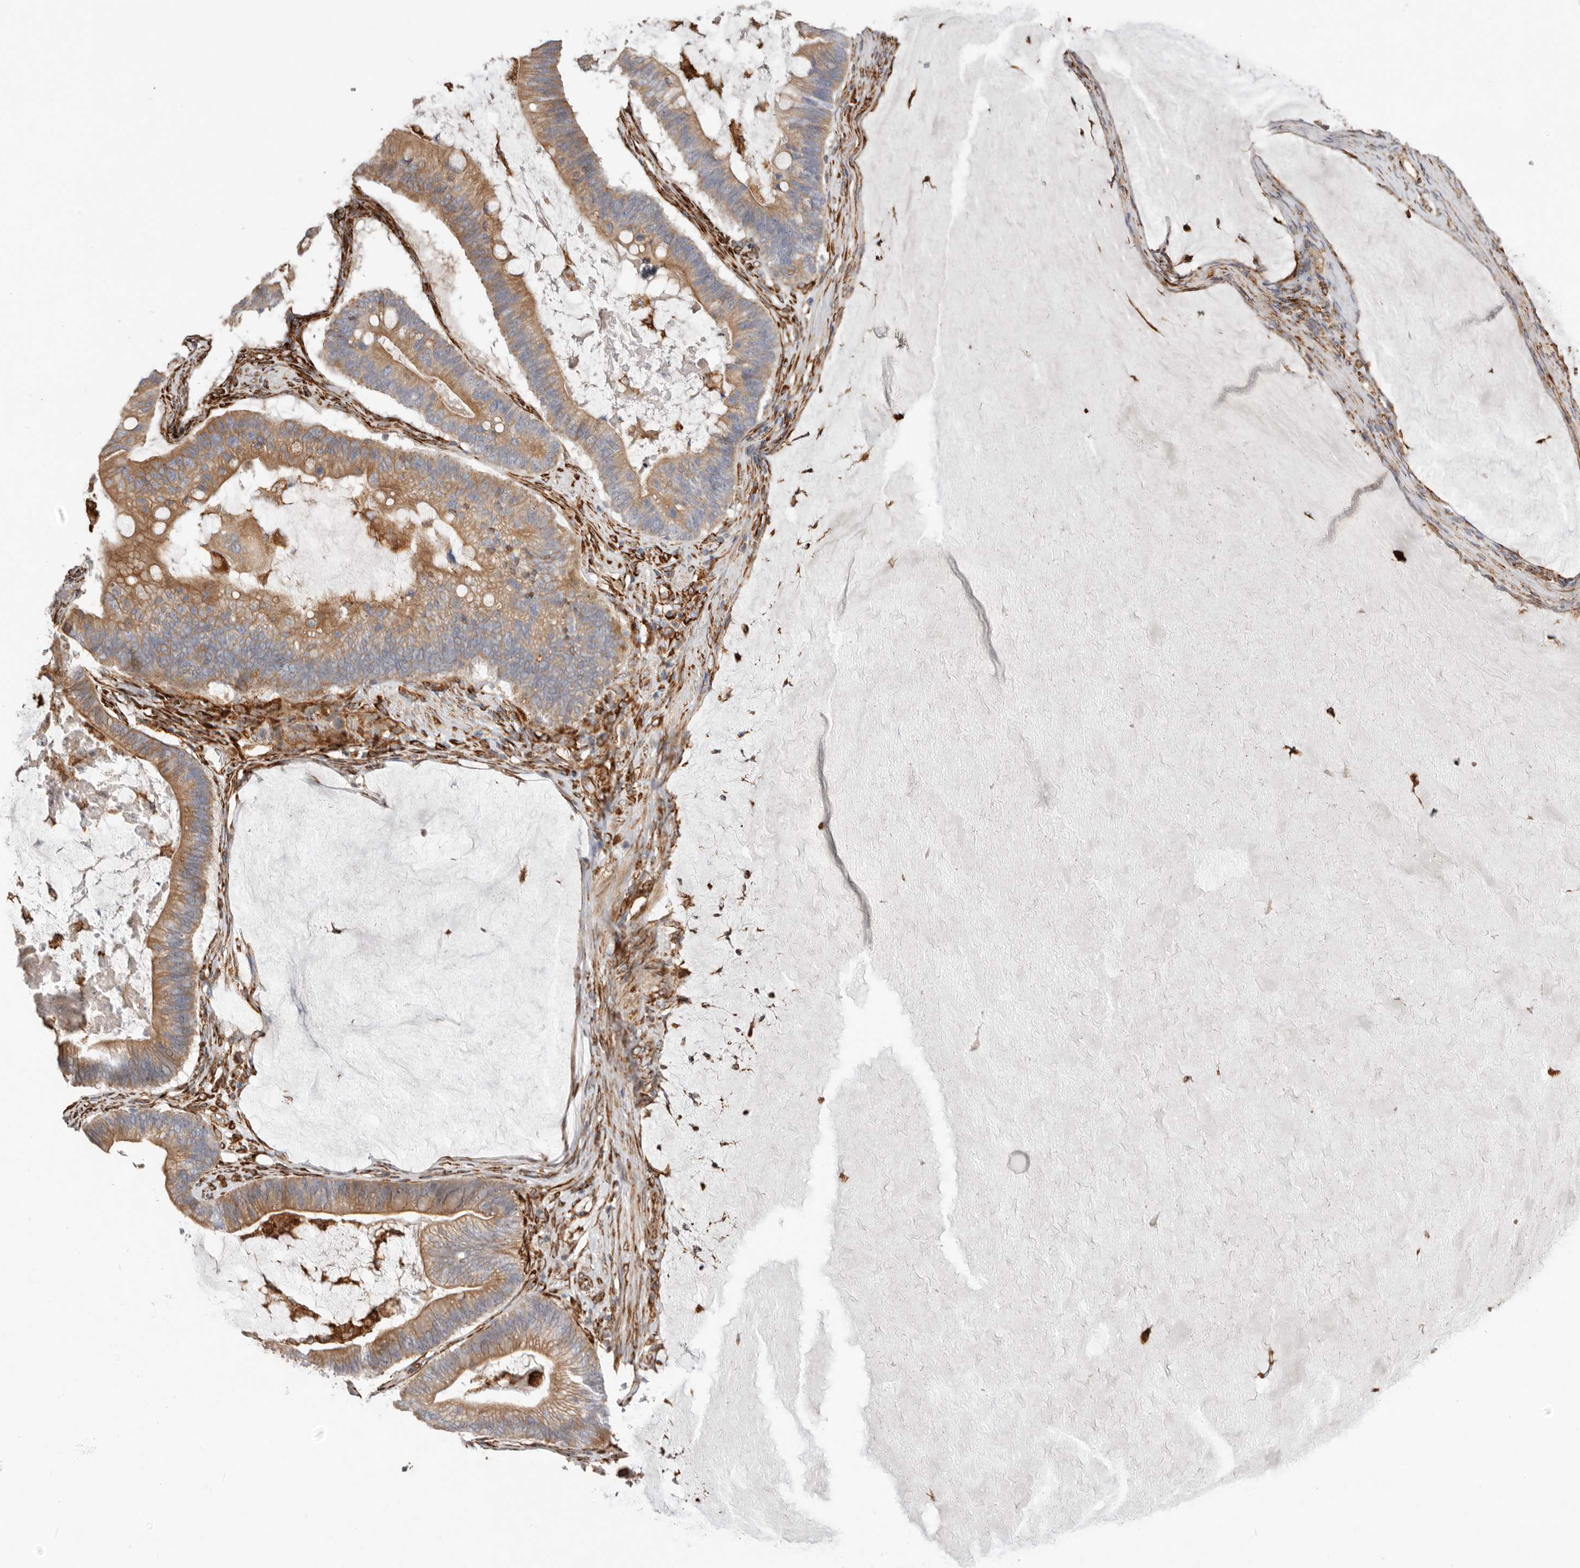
{"staining": {"intensity": "moderate", "quantity": ">75%", "location": "cytoplasmic/membranous"}, "tissue": "ovarian cancer", "cell_type": "Tumor cells", "image_type": "cancer", "snomed": [{"axis": "morphology", "description": "Cystadenocarcinoma, mucinous, NOS"}, {"axis": "topography", "description": "Ovary"}], "caption": "Protein analysis of mucinous cystadenocarcinoma (ovarian) tissue reveals moderate cytoplasmic/membranous expression in about >75% of tumor cells. Ihc stains the protein in brown and the nuclei are stained blue.", "gene": "WDTC1", "patient": {"sex": "female", "age": 61}}